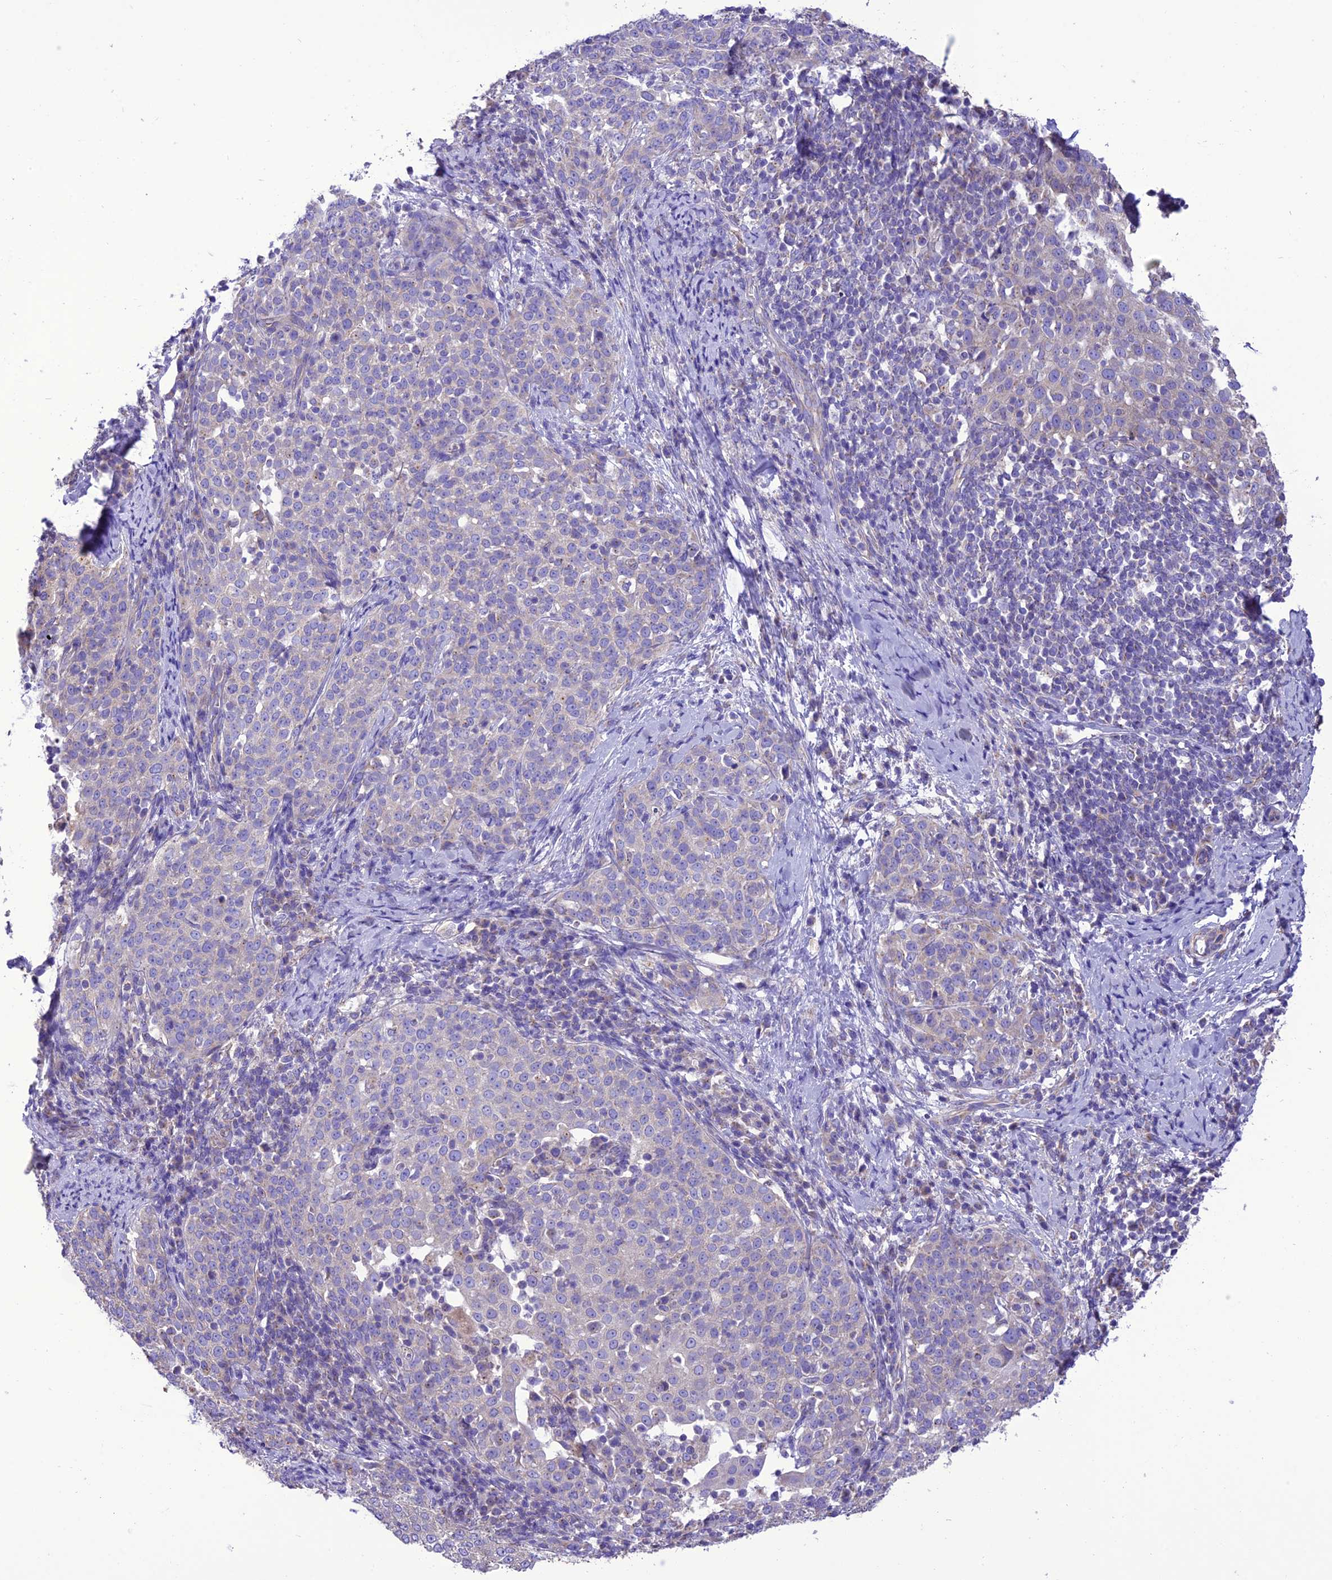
{"staining": {"intensity": "negative", "quantity": "none", "location": "none"}, "tissue": "cervical cancer", "cell_type": "Tumor cells", "image_type": "cancer", "snomed": [{"axis": "morphology", "description": "Squamous cell carcinoma, NOS"}, {"axis": "topography", "description": "Cervix"}], "caption": "There is no significant expression in tumor cells of cervical cancer (squamous cell carcinoma).", "gene": "MAP3K12", "patient": {"sex": "female", "age": 57}}